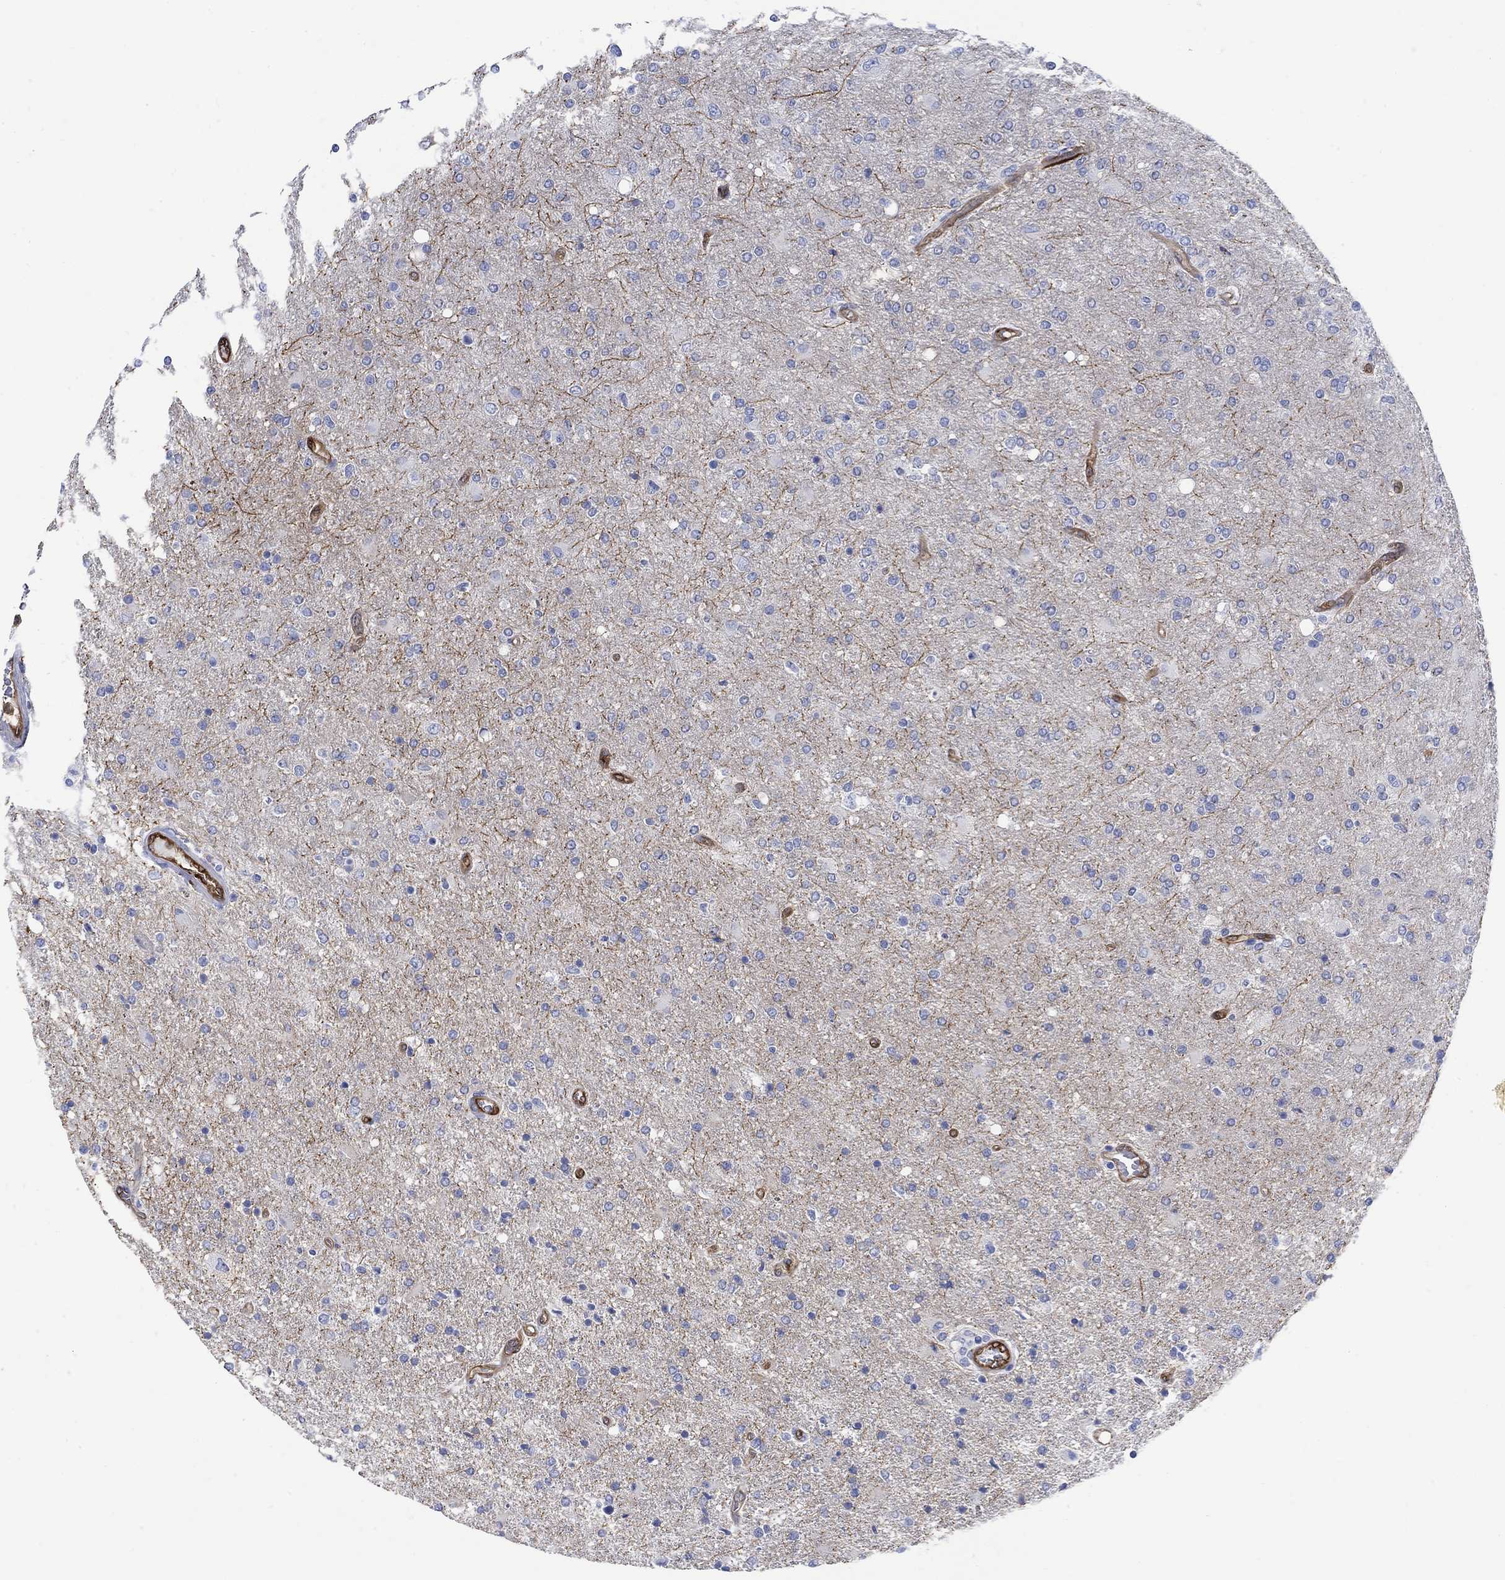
{"staining": {"intensity": "negative", "quantity": "none", "location": "none"}, "tissue": "glioma", "cell_type": "Tumor cells", "image_type": "cancer", "snomed": [{"axis": "morphology", "description": "Glioma, malignant, High grade"}, {"axis": "topography", "description": "Cerebral cortex"}], "caption": "The image demonstrates no significant positivity in tumor cells of high-grade glioma (malignant).", "gene": "TGM2", "patient": {"sex": "male", "age": 70}}